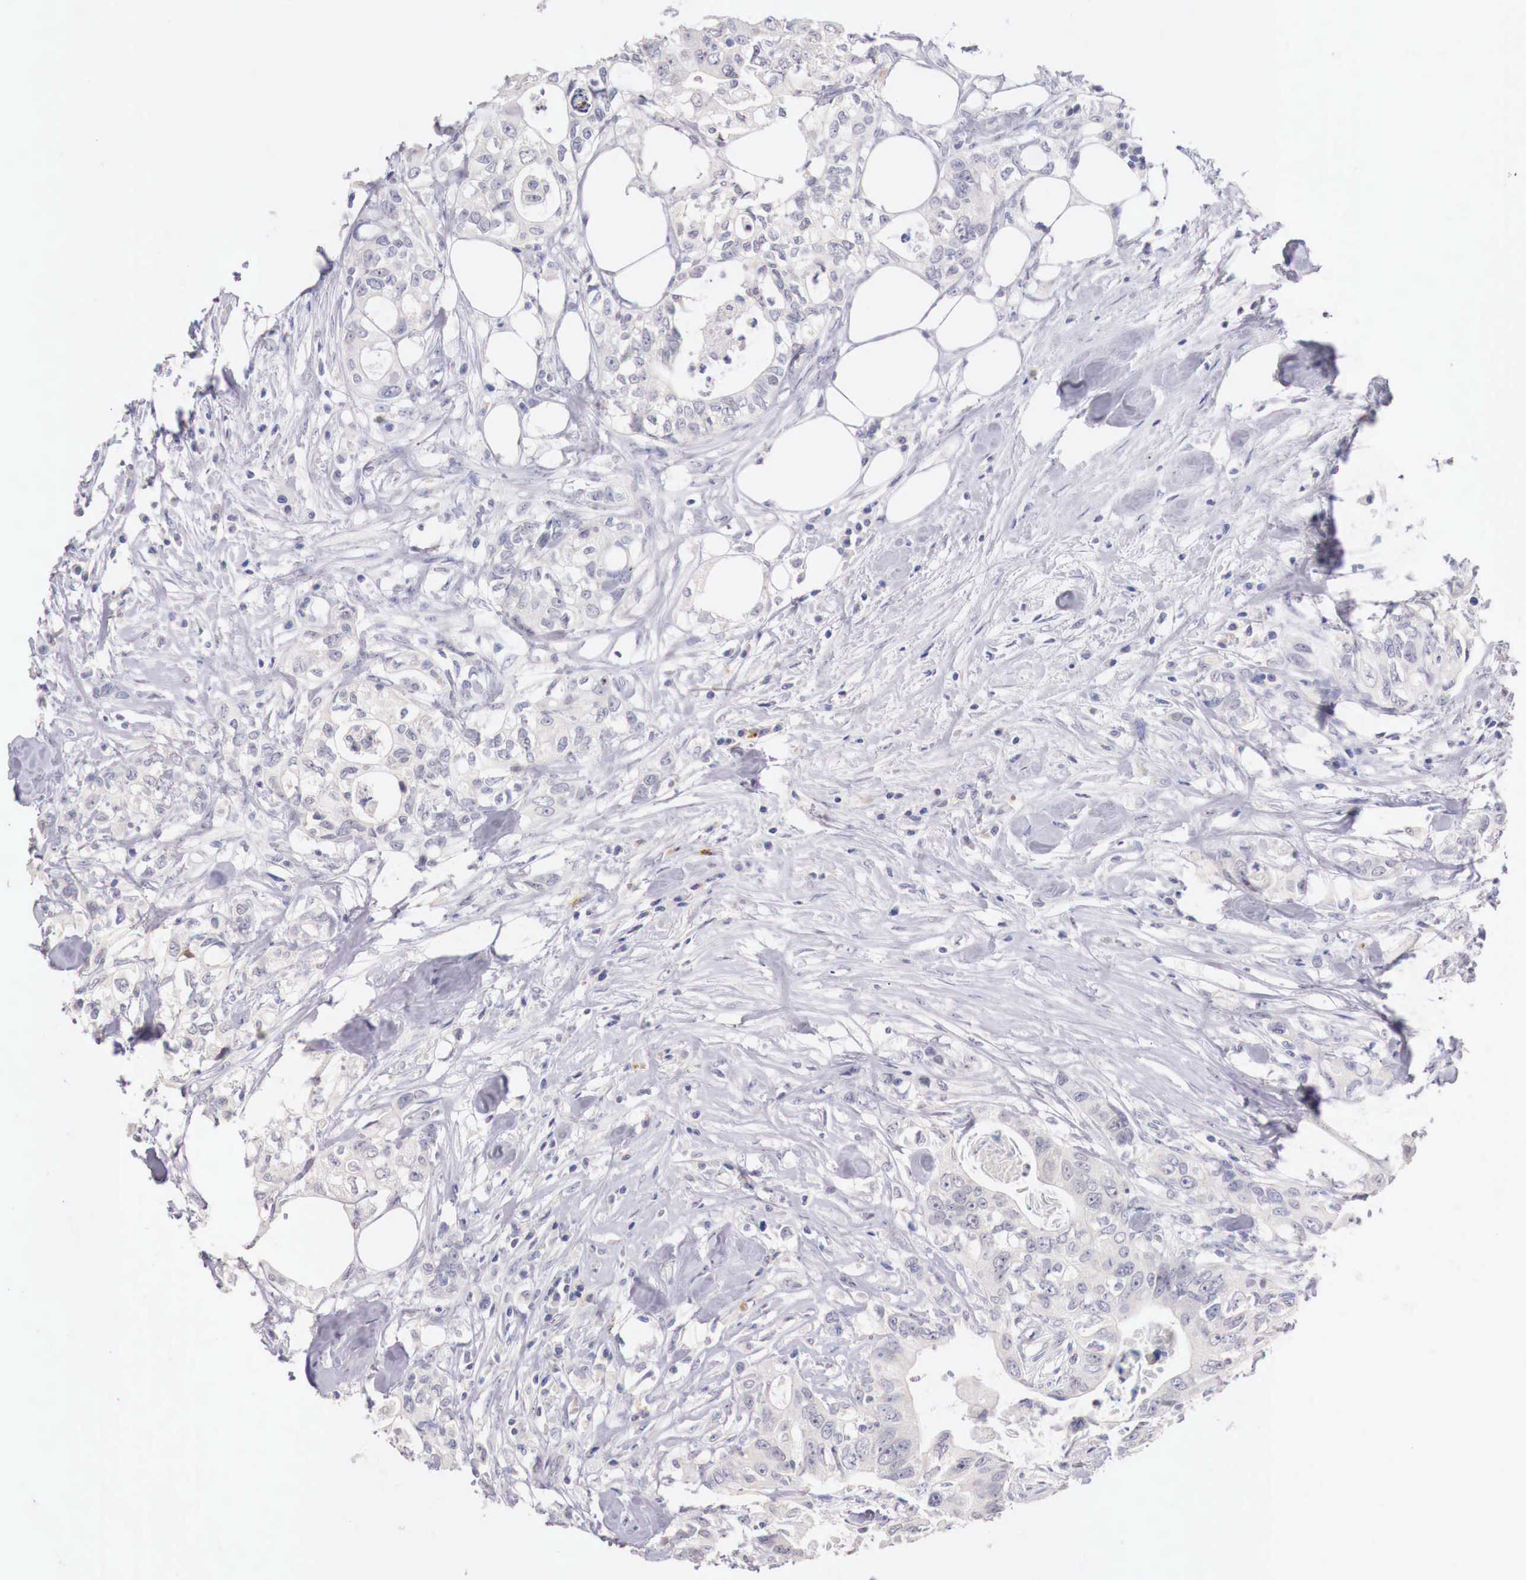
{"staining": {"intensity": "weak", "quantity": "<25%", "location": "cytoplasmic/membranous"}, "tissue": "colorectal cancer", "cell_type": "Tumor cells", "image_type": "cancer", "snomed": [{"axis": "morphology", "description": "Adenocarcinoma, NOS"}, {"axis": "topography", "description": "Rectum"}], "caption": "This is an IHC photomicrograph of human colorectal cancer. There is no staining in tumor cells.", "gene": "ITIH6", "patient": {"sex": "female", "age": 57}}